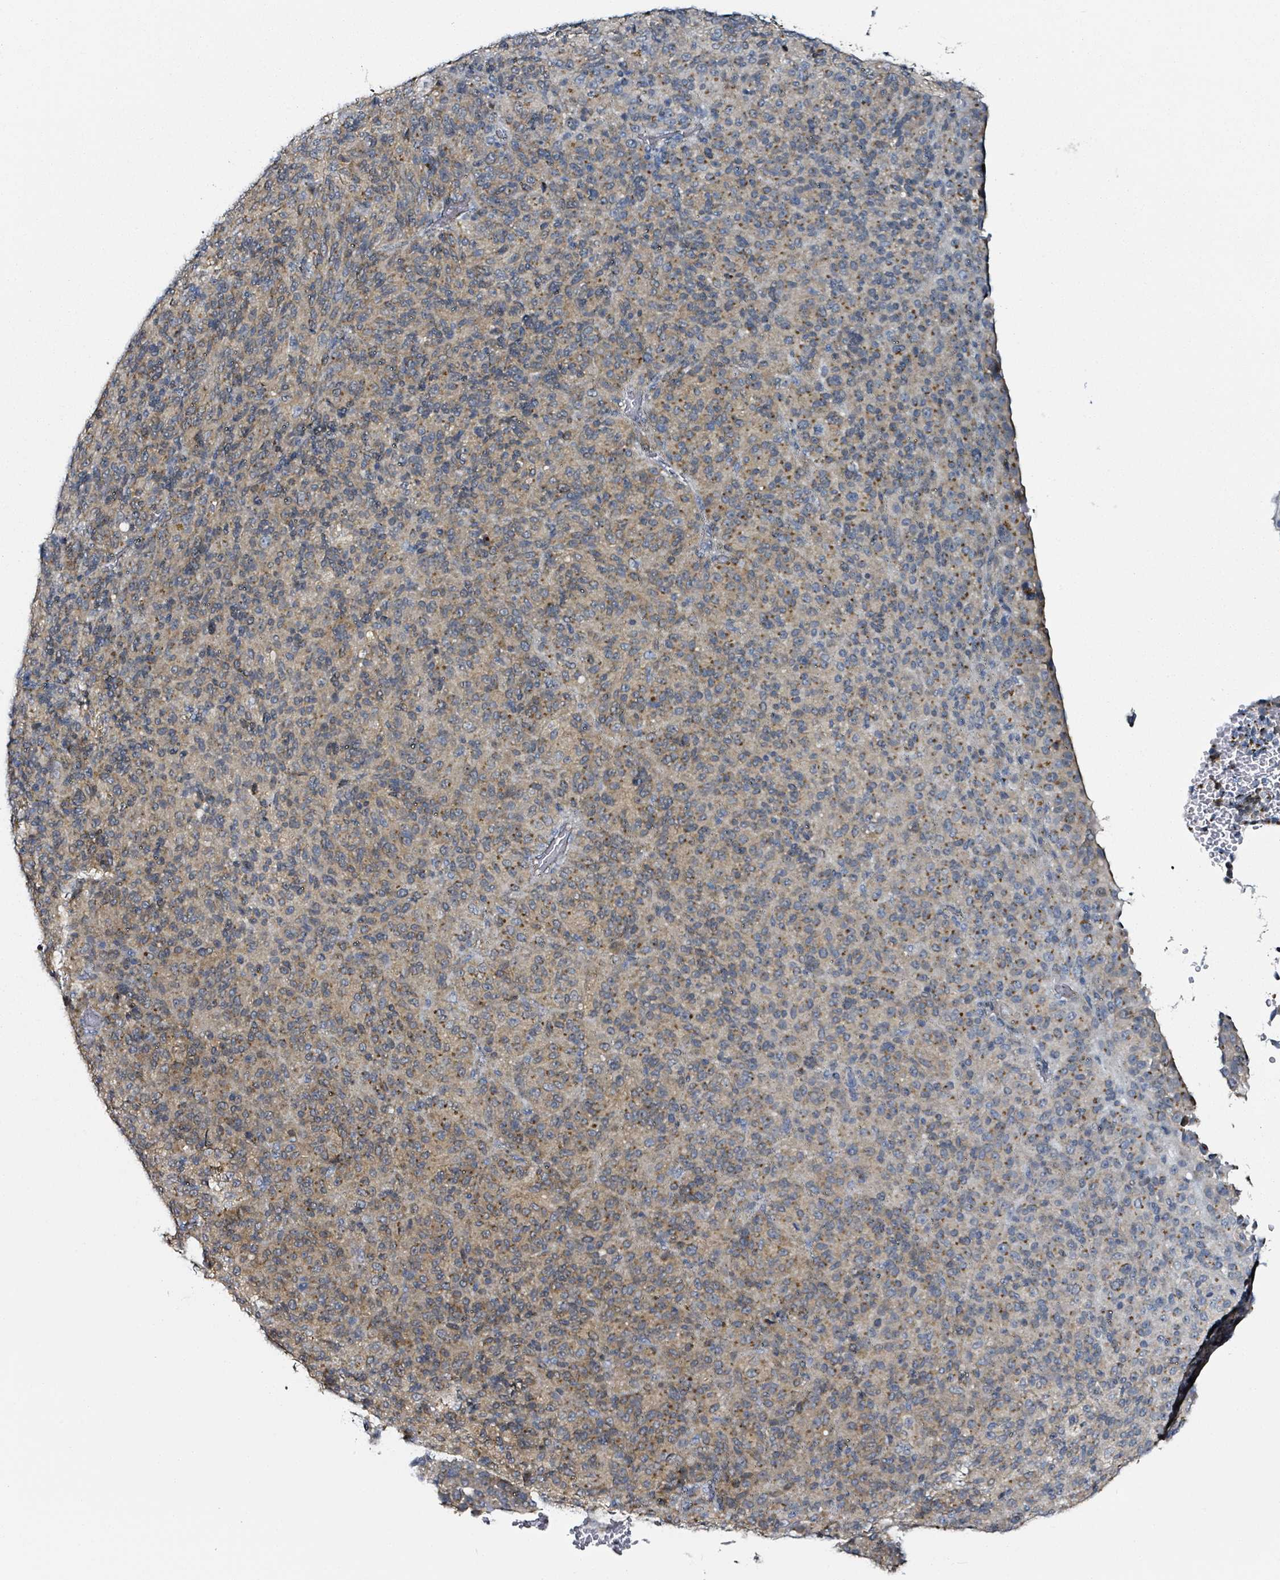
{"staining": {"intensity": "strong", "quantity": "25%-75%", "location": "cytoplasmic/membranous"}, "tissue": "melanoma", "cell_type": "Tumor cells", "image_type": "cancer", "snomed": [{"axis": "morphology", "description": "Malignant melanoma, Metastatic site"}, {"axis": "topography", "description": "Brain"}], "caption": "DAB immunohistochemical staining of malignant melanoma (metastatic site) displays strong cytoplasmic/membranous protein staining in about 25%-75% of tumor cells.", "gene": "B3GAT3", "patient": {"sex": "female", "age": 56}}